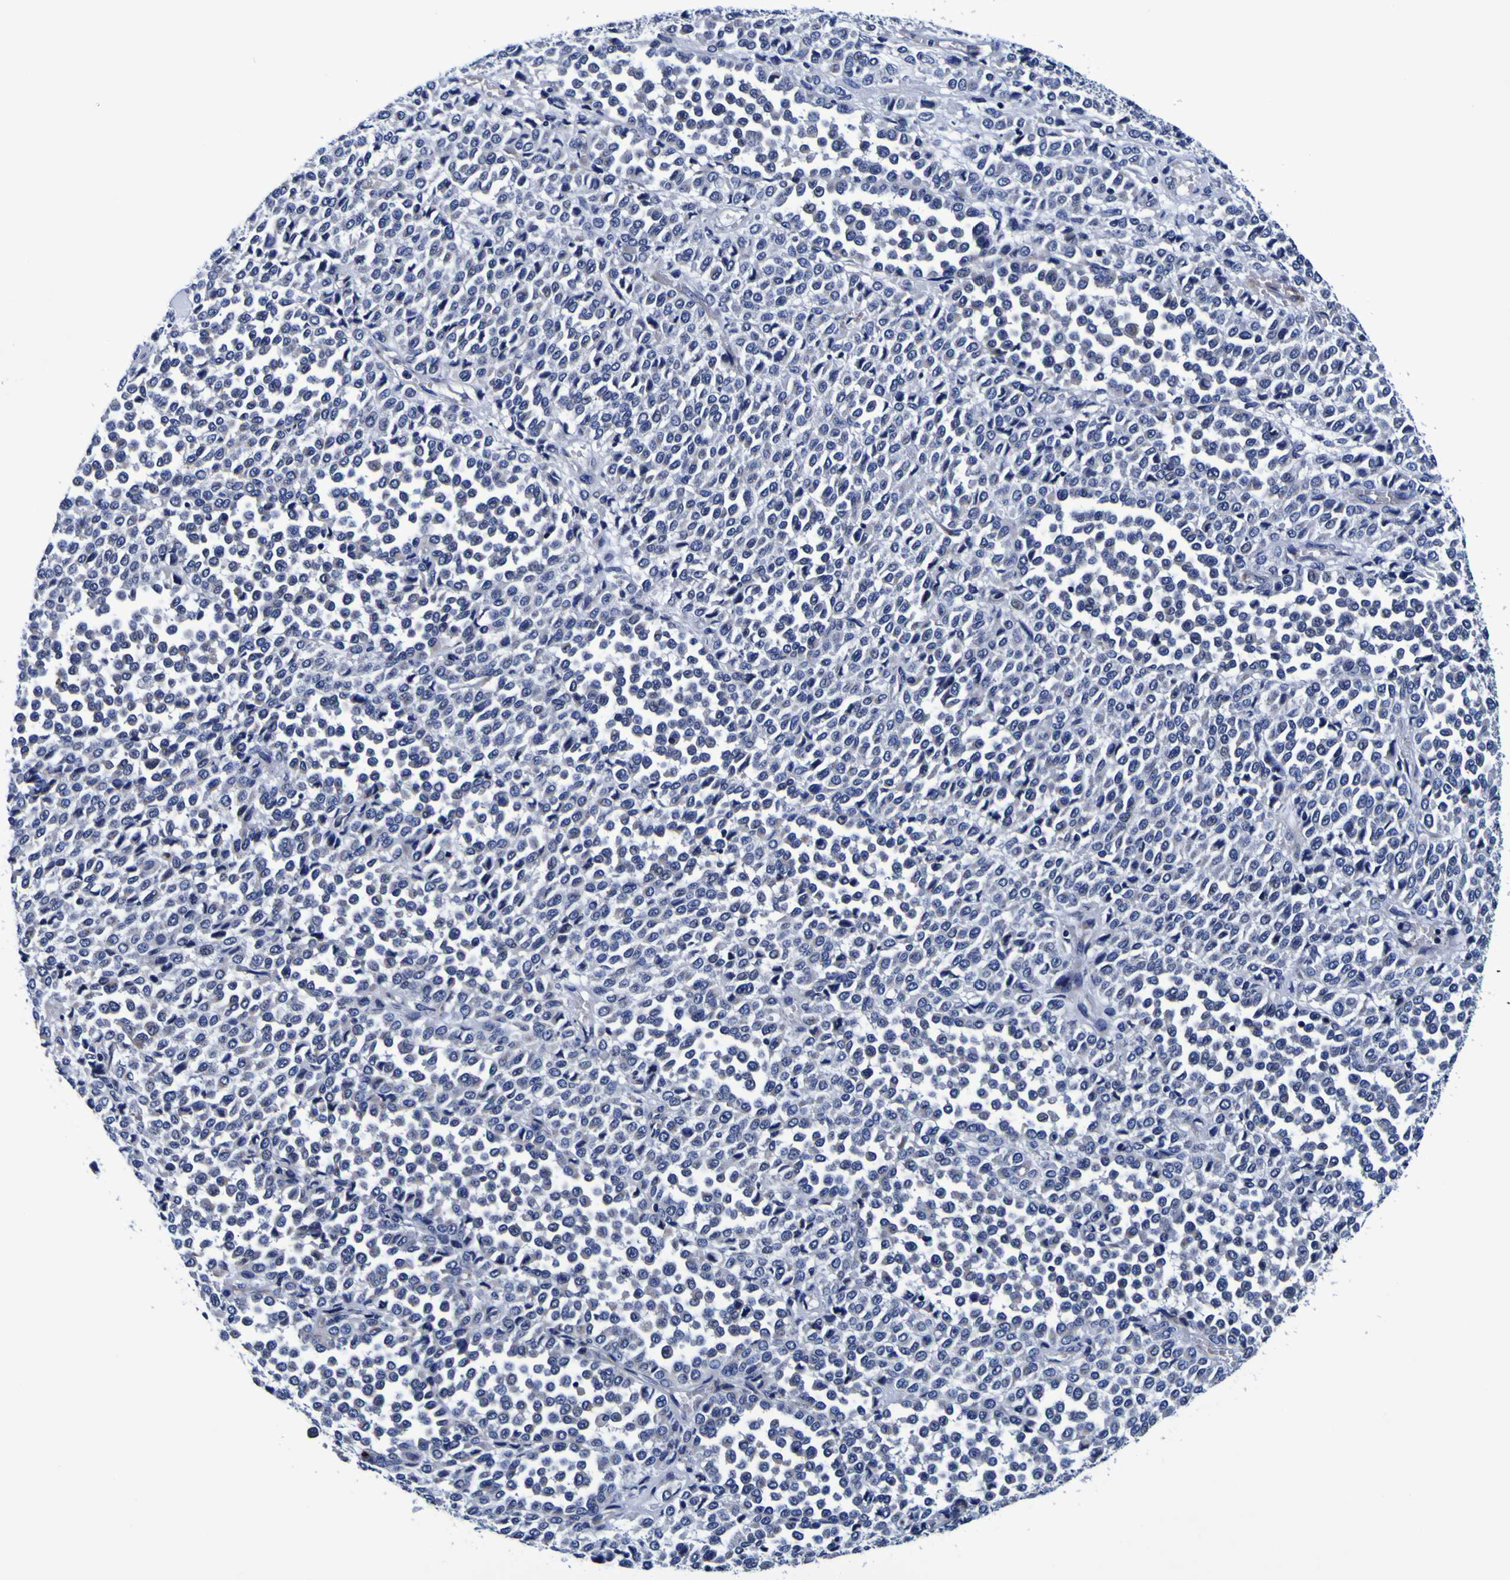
{"staining": {"intensity": "negative", "quantity": "none", "location": "none"}, "tissue": "melanoma", "cell_type": "Tumor cells", "image_type": "cancer", "snomed": [{"axis": "morphology", "description": "Malignant melanoma, Metastatic site"}, {"axis": "topography", "description": "Pancreas"}], "caption": "The micrograph exhibits no staining of tumor cells in melanoma.", "gene": "PDLIM4", "patient": {"sex": "female", "age": 30}}